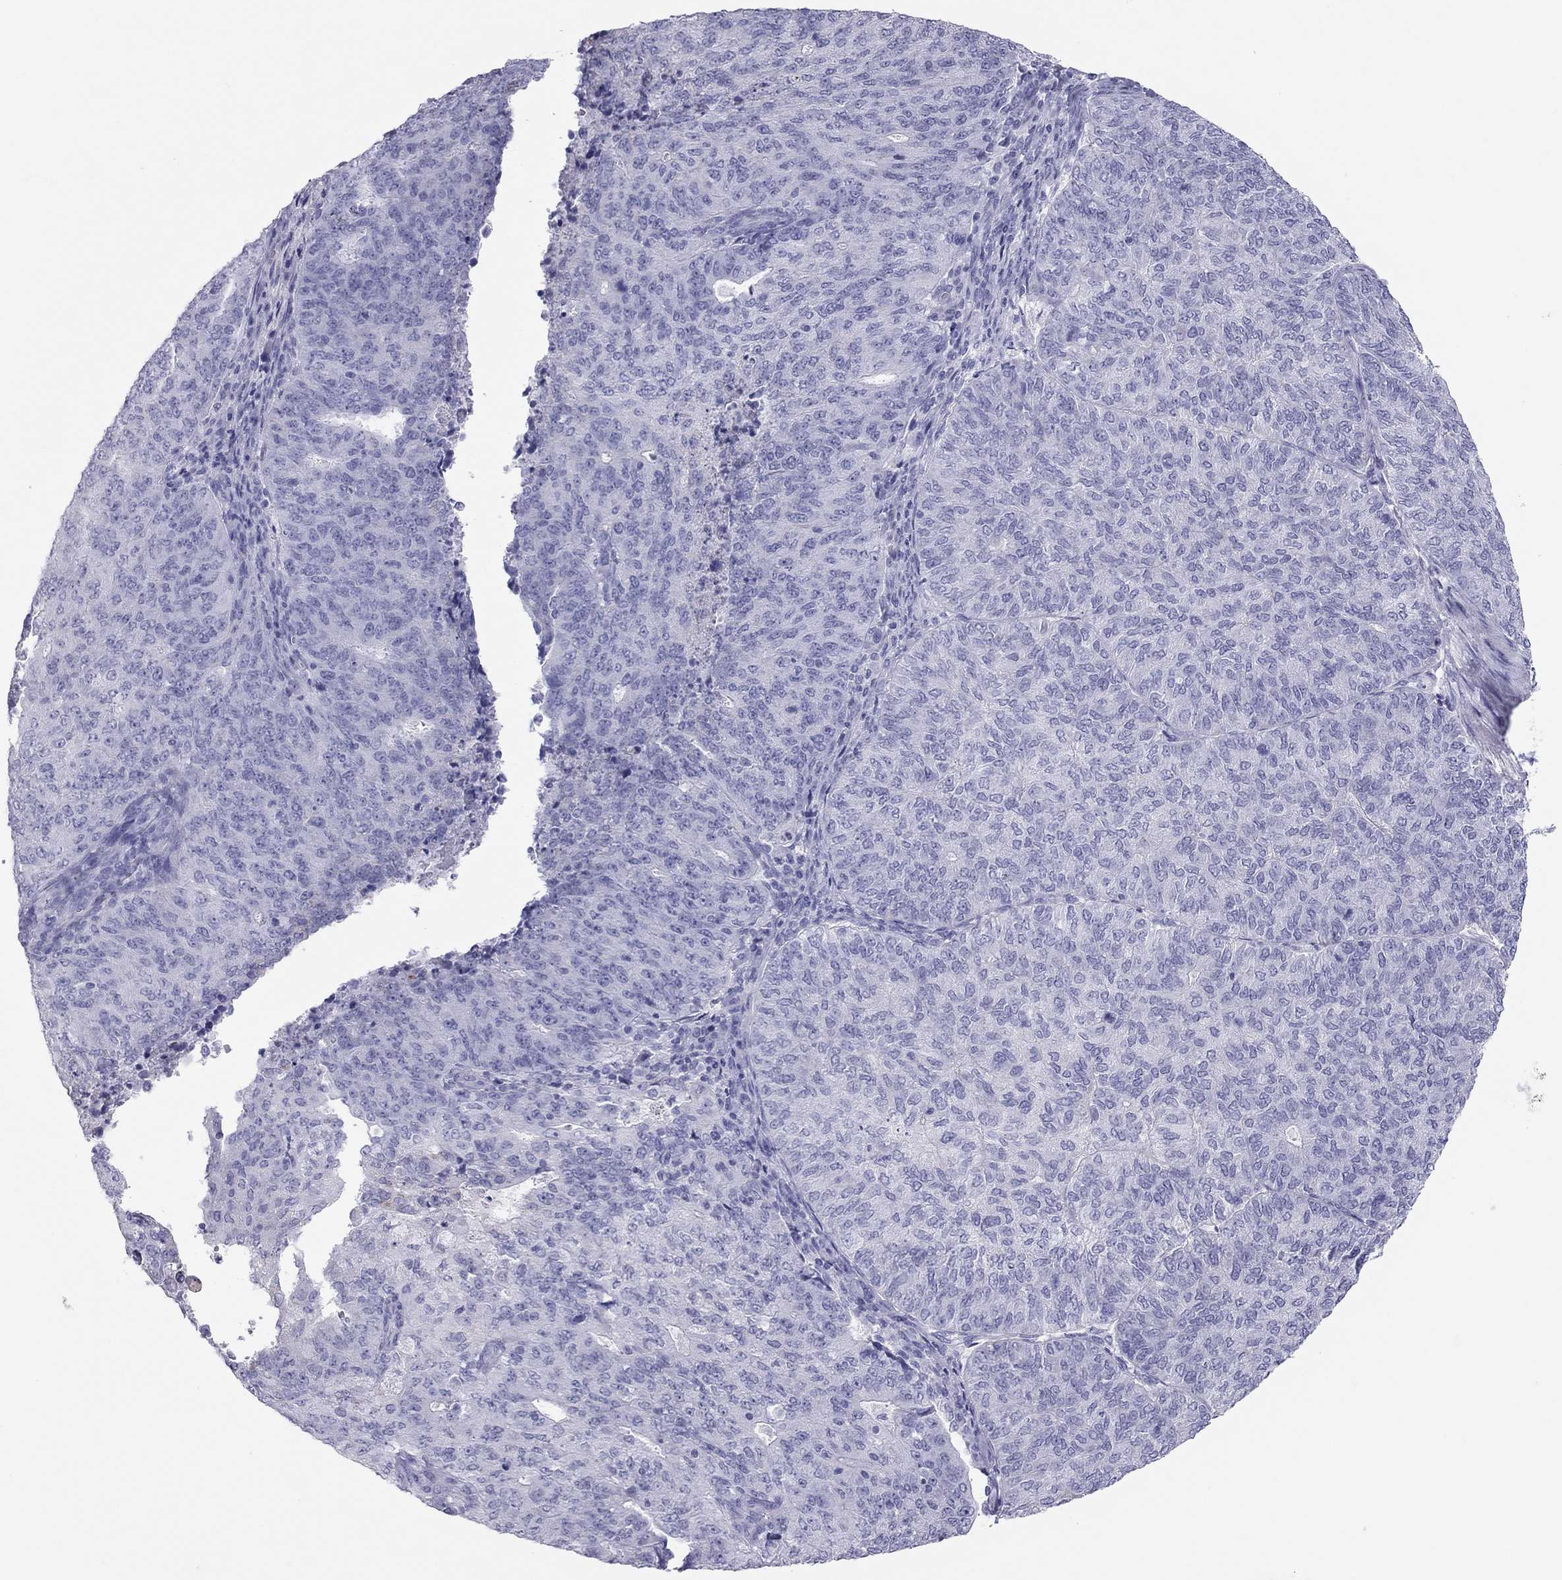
{"staining": {"intensity": "negative", "quantity": "none", "location": "none"}, "tissue": "endometrial cancer", "cell_type": "Tumor cells", "image_type": "cancer", "snomed": [{"axis": "morphology", "description": "Adenocarcinoma, NOS"}, {"axis": "topography", "description": "Endometrium"}], "caption": "A histopathology image of endometrial cancer (adenocarcinoma) stained for a protein exhibits no brown staining in tumor cells. (Stains: DAB (3,3'-diaminobenzidine) immunohistochemistry with hematoxylin counter stain, Microscopy: brightfield microscopy at high magnification).", "gene": "TRPM3", "patient": {"sex": "female", "age": 82}}